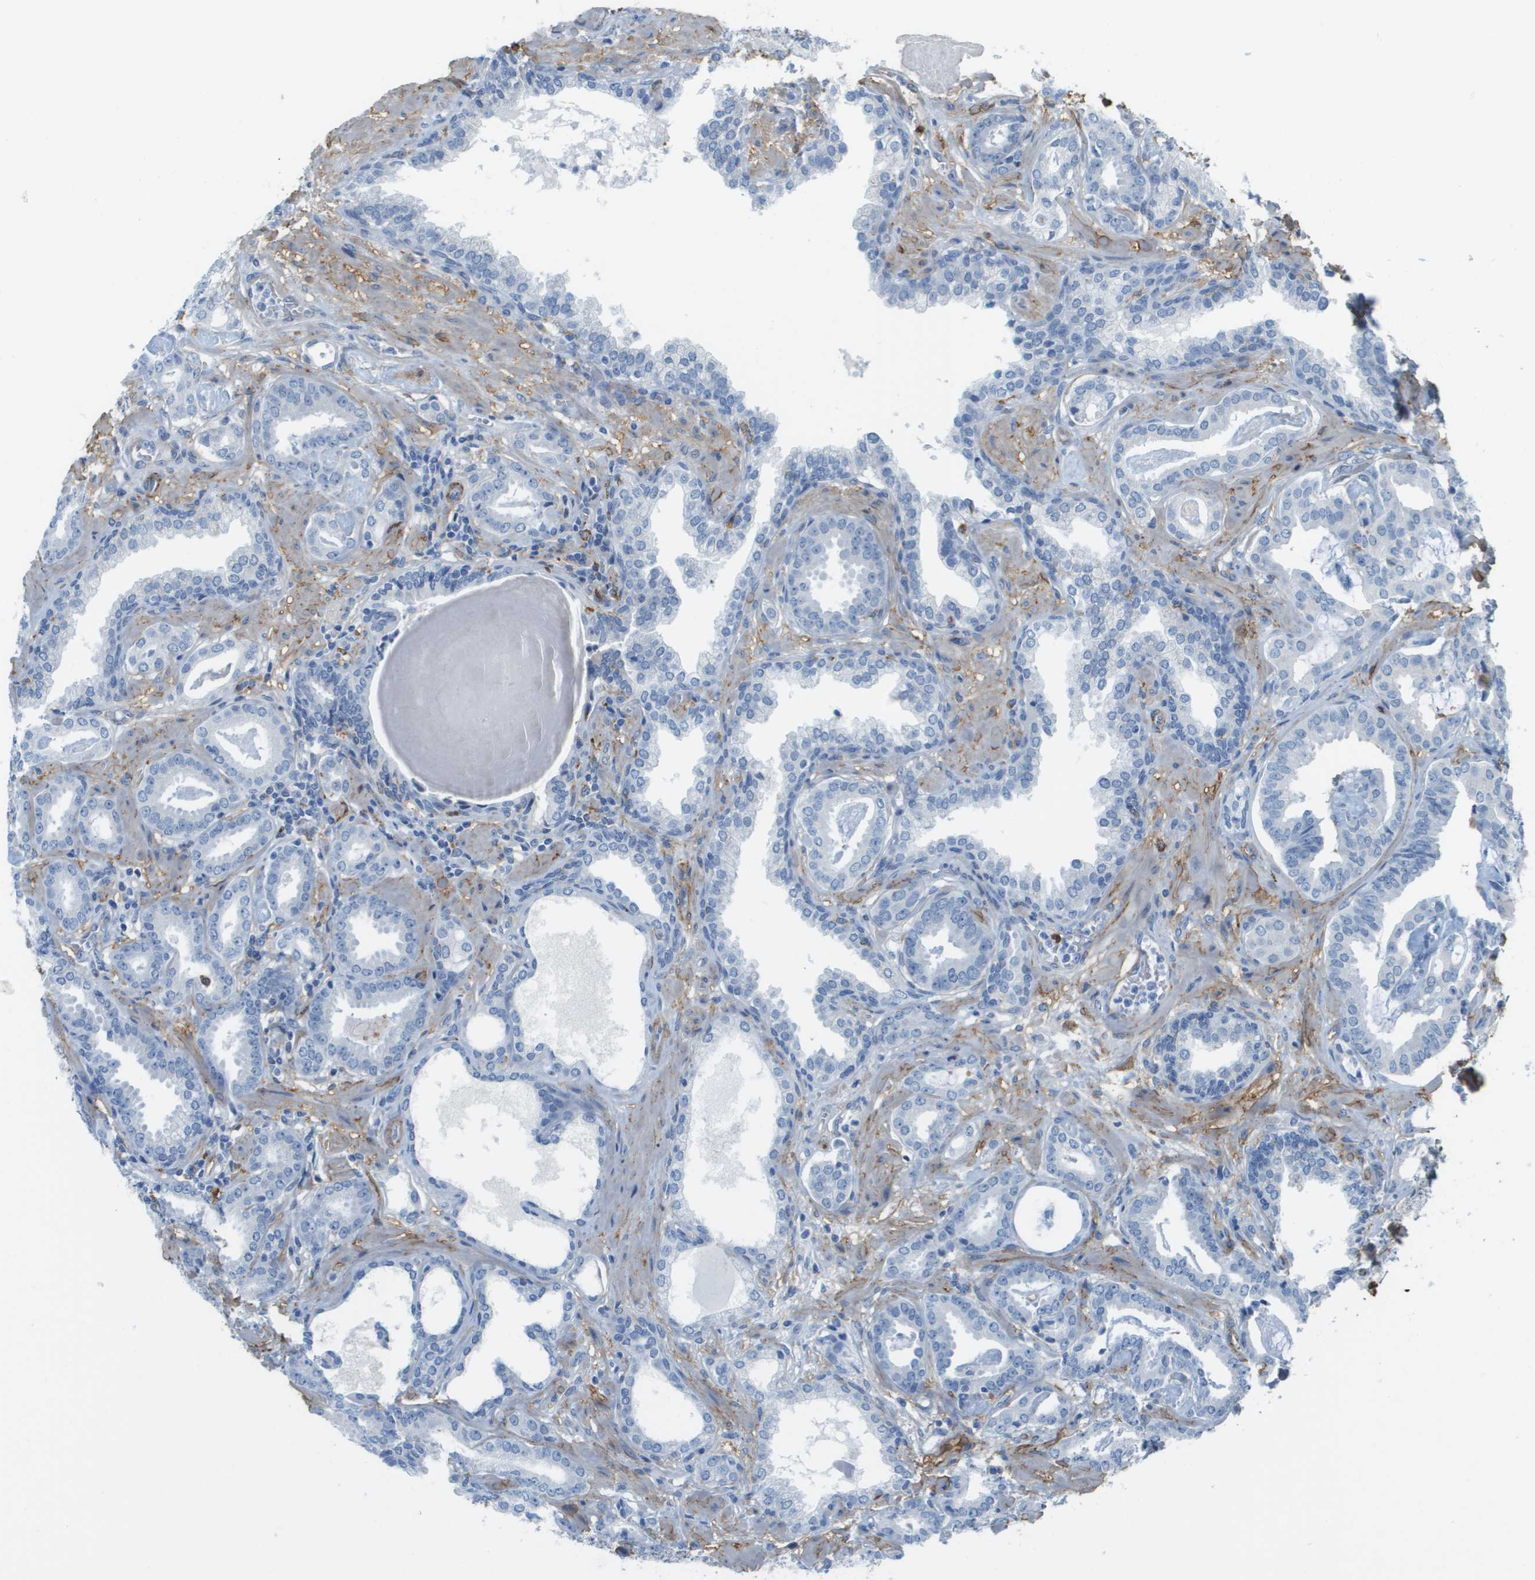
{"staining": {"intensity": "negative", "quantity": "none", "location": "none"}, "tissue": "prostate cancer", "cell_type": "Tumor cells", "image_type": "cancer", "snomed": [{"axis": "morphology", "description": "Adenocarcinoma, Low grade"}, {"axis": "topography", "description": "Prostate"}], "caption": "Prostate cancer was stained to show a protein in brown. There is no significant staining in tumor cells.", "gene": "ZBTB43", "patient": {"sex": "male", "age": 53}}